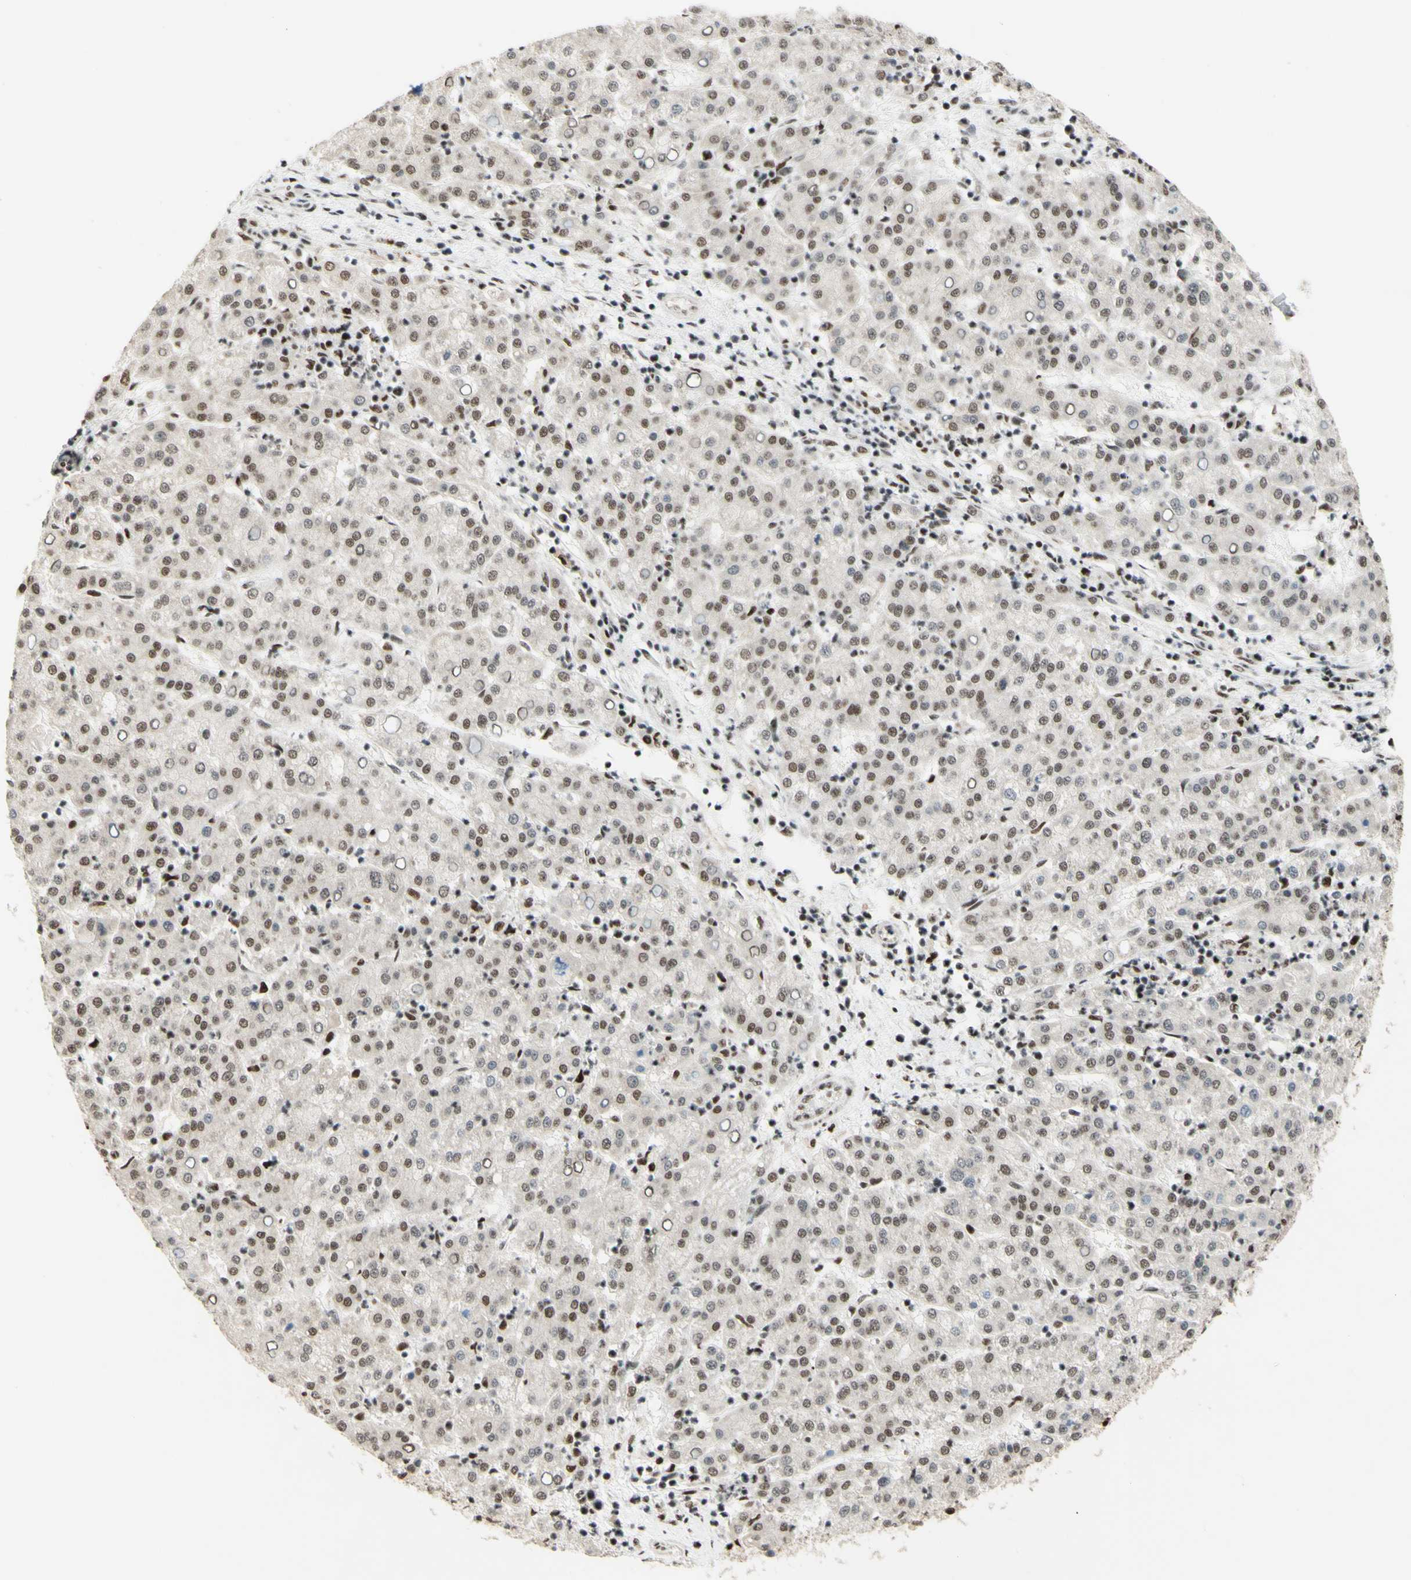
{"staining": {"intensity": "moderate", "quantity": ">75%", "location": "cytoplasmic/membranous,nuclear"}, "tissue": "liver cancer", "cell_type": "Tumor cells", "image_type": "cancer", "snomed": [{"axis": "morphology", "description": "Carcinoma, Hepatocellular, NOS"}, {"axis": "topography", "description": "Liver"}], "caption": "Immunohistochemical staining of human hepatocellular carcinoma (liver) demonstrates moderate cytoplasmic/membranous and nuclear protein staining in about >75% of tumor cells.", "gene": "DHX9", "patient": {"sex": "female", "age": 58}}